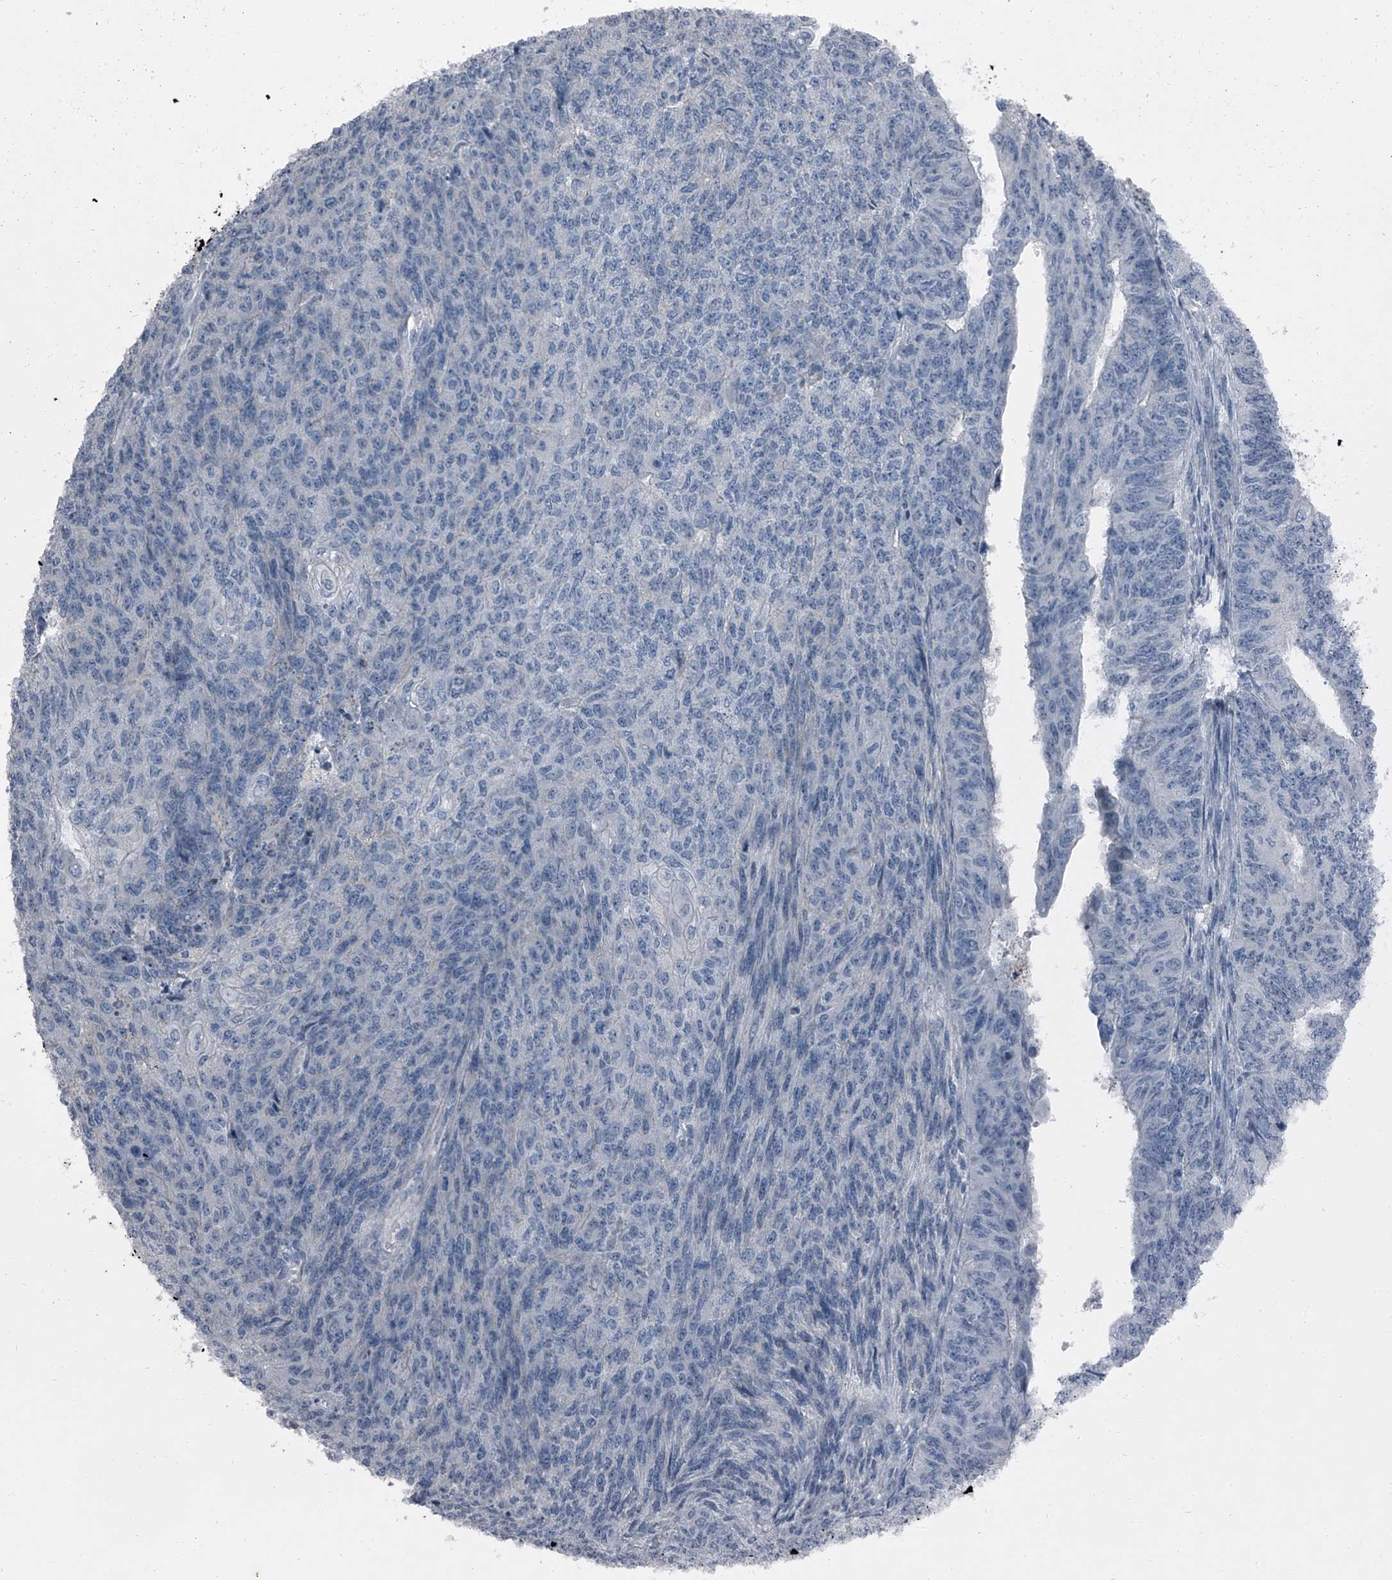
{"staining": {"intensity": "negative", "quantity": "none", "location": "none"}, "tissue": "endometrial cancer", "cell_type": "Tumor cells", "image_type": "cancer", "snomed": [{"axis": "morphology", "description": "Adenocarcinoma, NOS"}, {"axis": "topography", "description": "Endometrium"}], "caption": "Immunohistochemistry image of human endometrial cancer (adenocarcinoma) stained for a protein (brown), which displays no positivity in tumor cells.", "gene": "HEPHL1", "patient": {"sex": "female", "age": 32}}